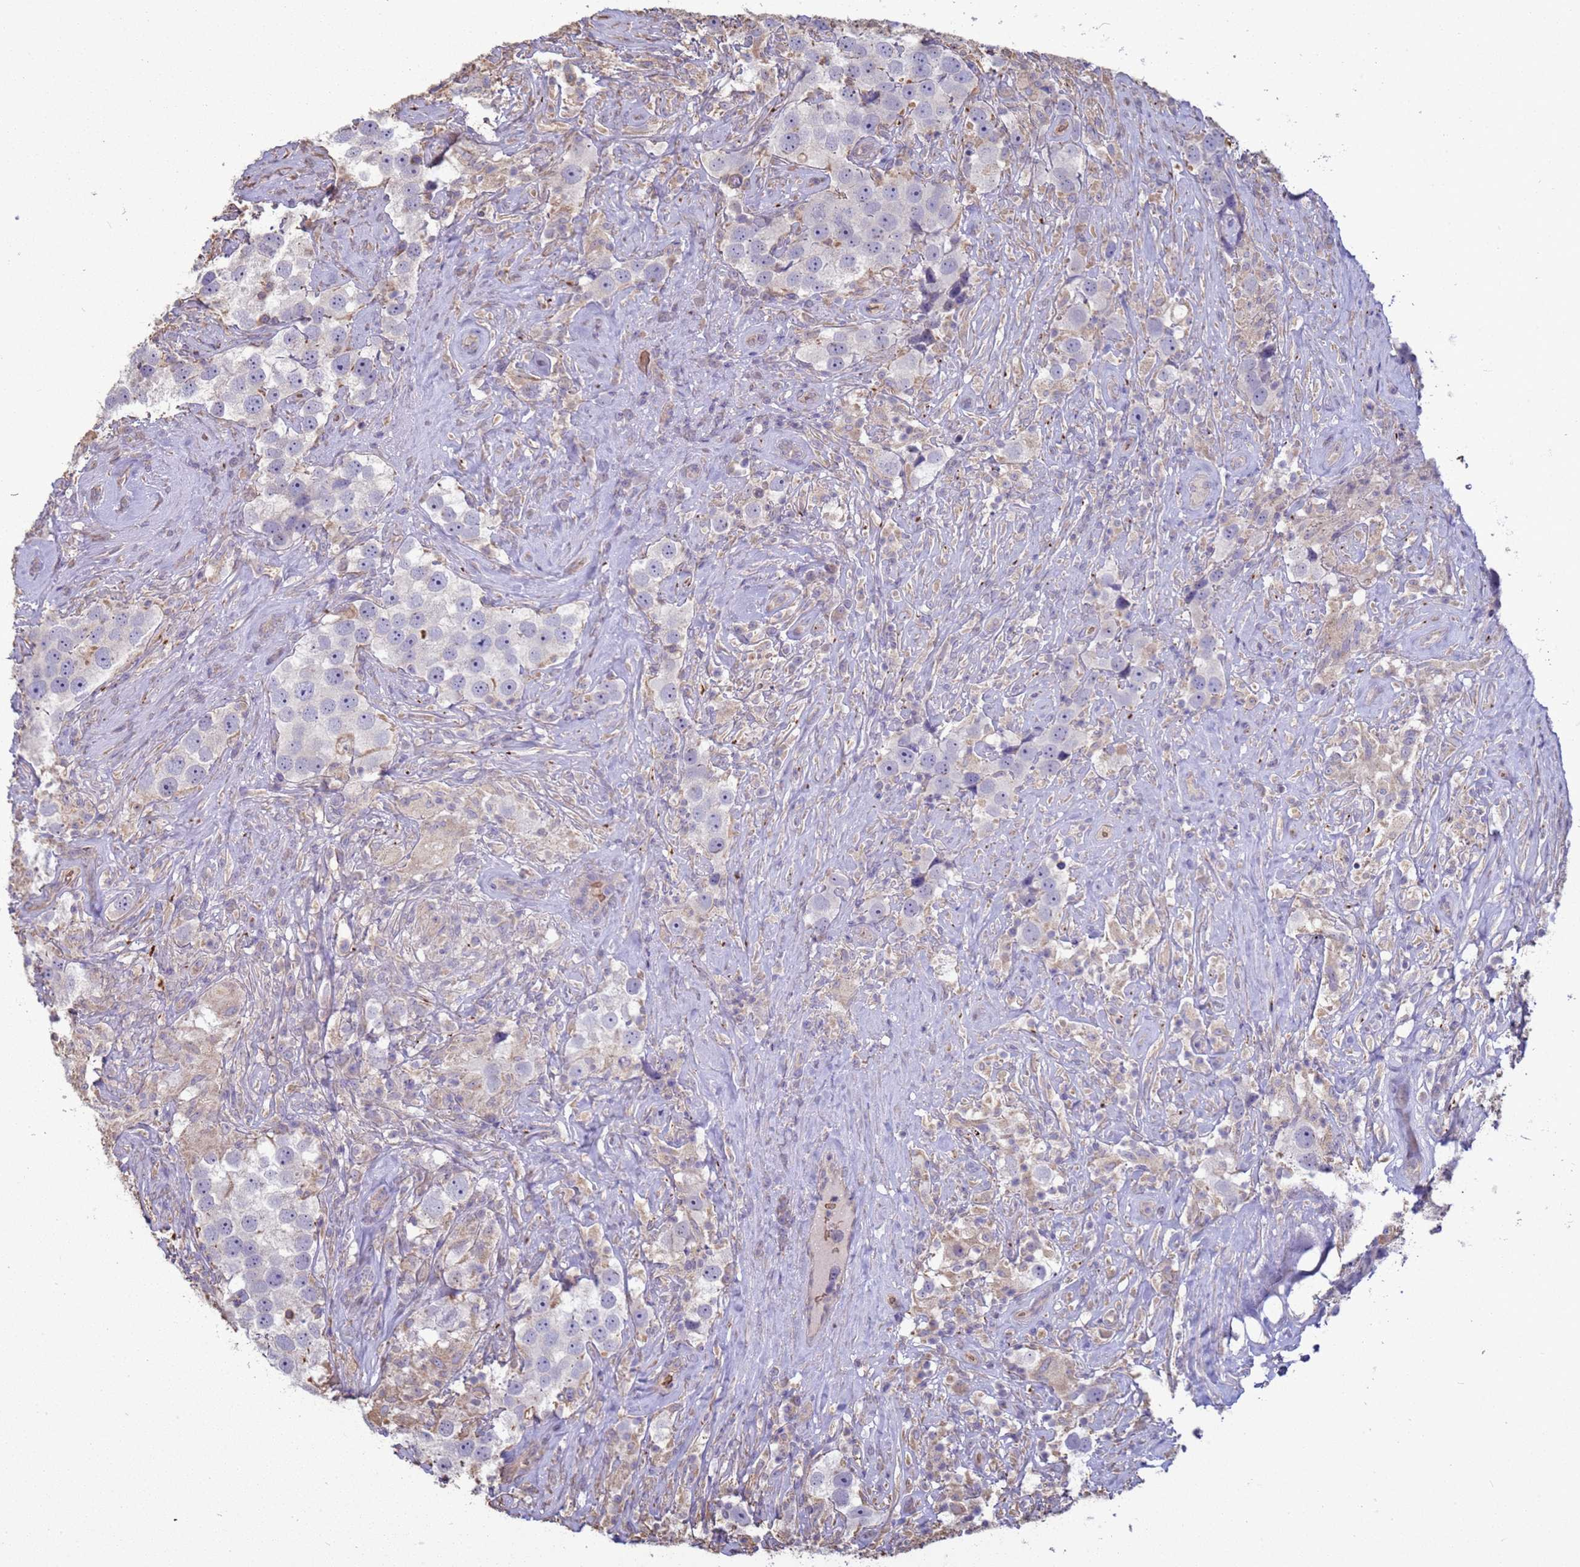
{"staining": {"intensity": "negative", "quantity": "none", "location": "none"}, "tissue": "testis cancer", "cell_type": "Tumor cells", "image_type": "cancer", "snomed": [{"axis": "morphology", "description": "Seminoma, NOS"}, {"axis": "topography", "description": "Testis"}], "caption": "Immunohistochemistry (IHC) histopathology image of human seminoma (testis) stained for a protein (brown), which displays no expression in tumor cells.", "gene": "SGIP1", "patient": {"sex": "male", "age": 49}}